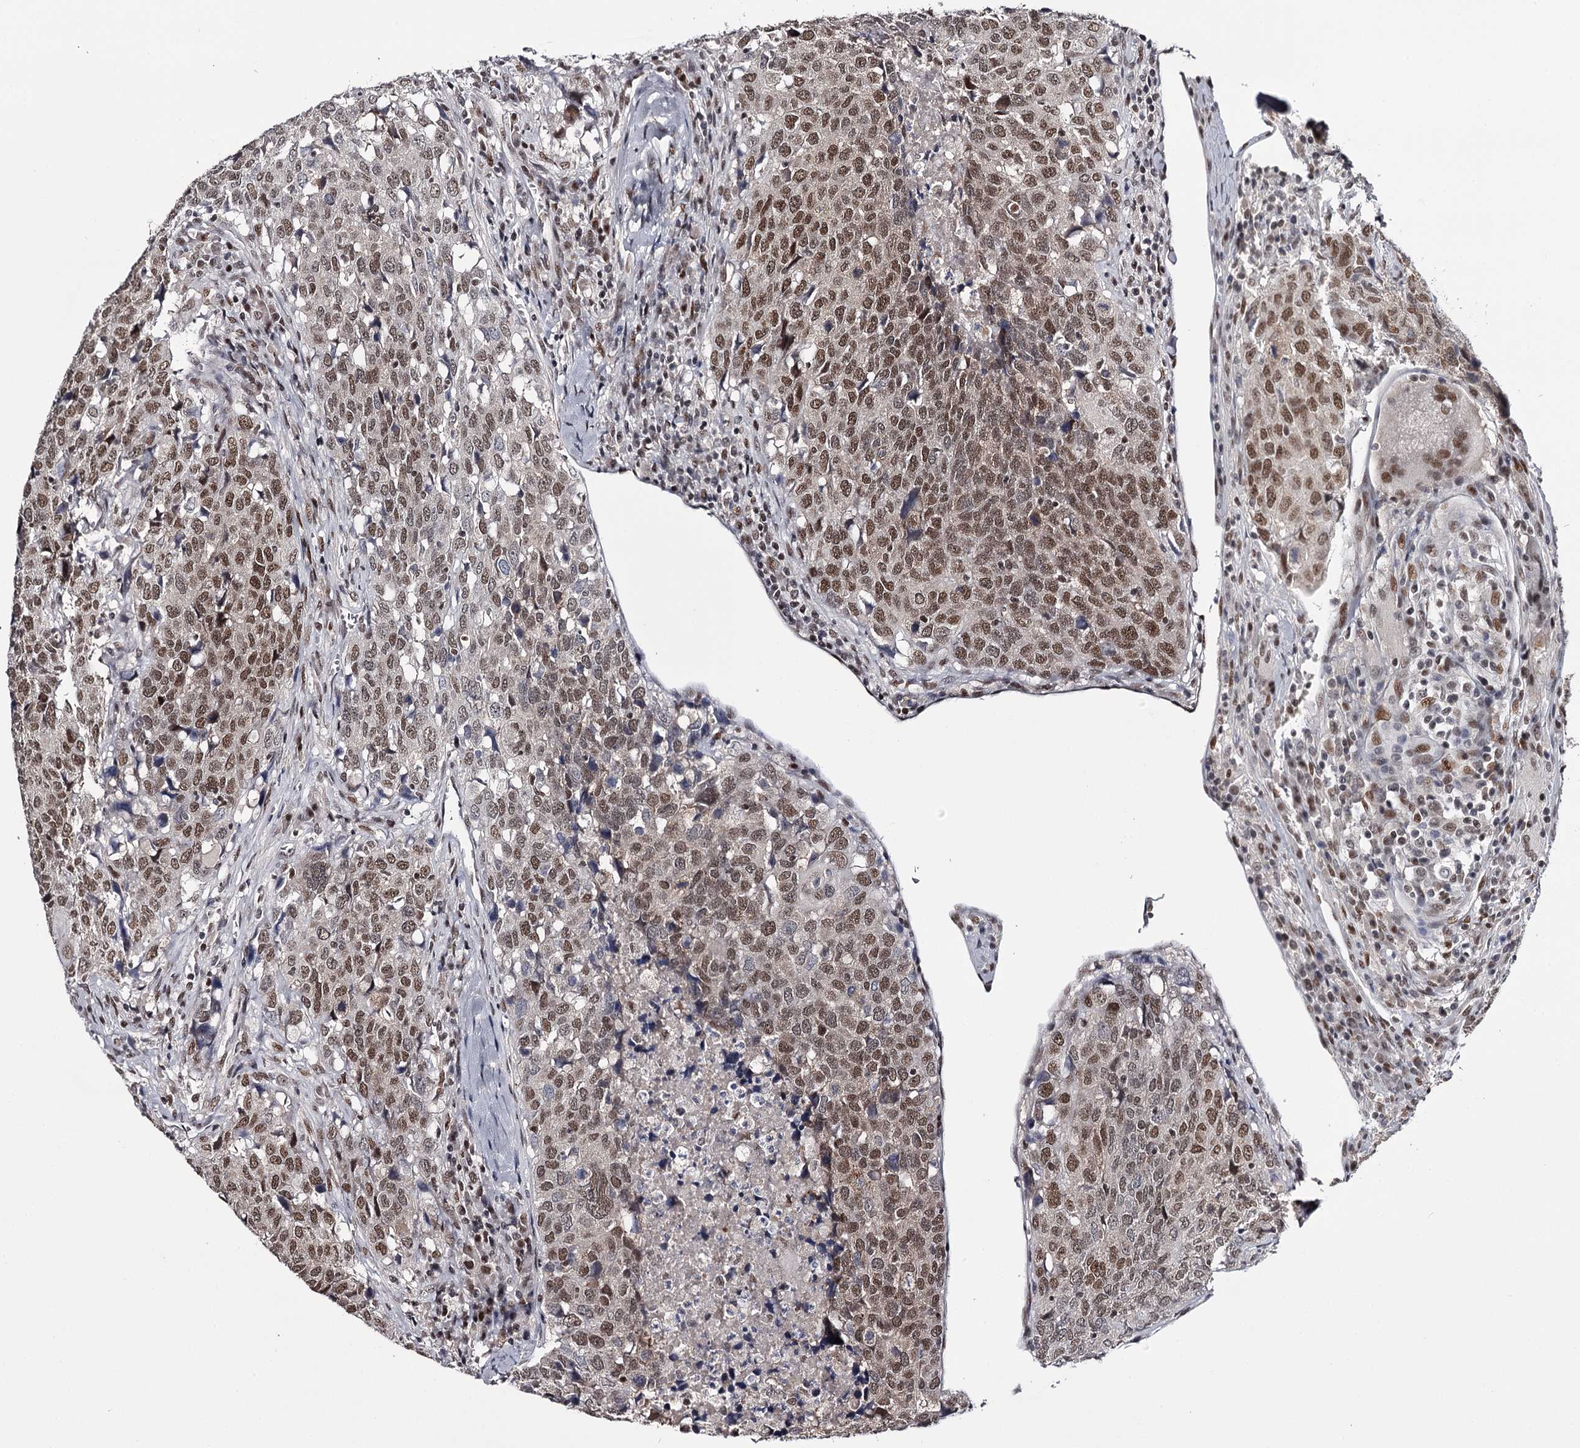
{"staining": {"intensity": "moderate", "quantity": ">75%", "location": "nuclear"}, "tissue": "head and neck cancer", "cell_type": "Tumor cells", "image_type": "cancer", "snomed": [{"axis": "morphology", "description": "Squamous cell carcinoma, NOS"}, {"axis": "topography", "description": "Head-Neck"}], "caption": "Human head and neck squamous cell carcinoma stained for a protein (brown) shows moderate nuclear positive staining in about >75% of tumor cells.", "gene": "TTC33", "patient": {"sex": "male", "age": 66}}